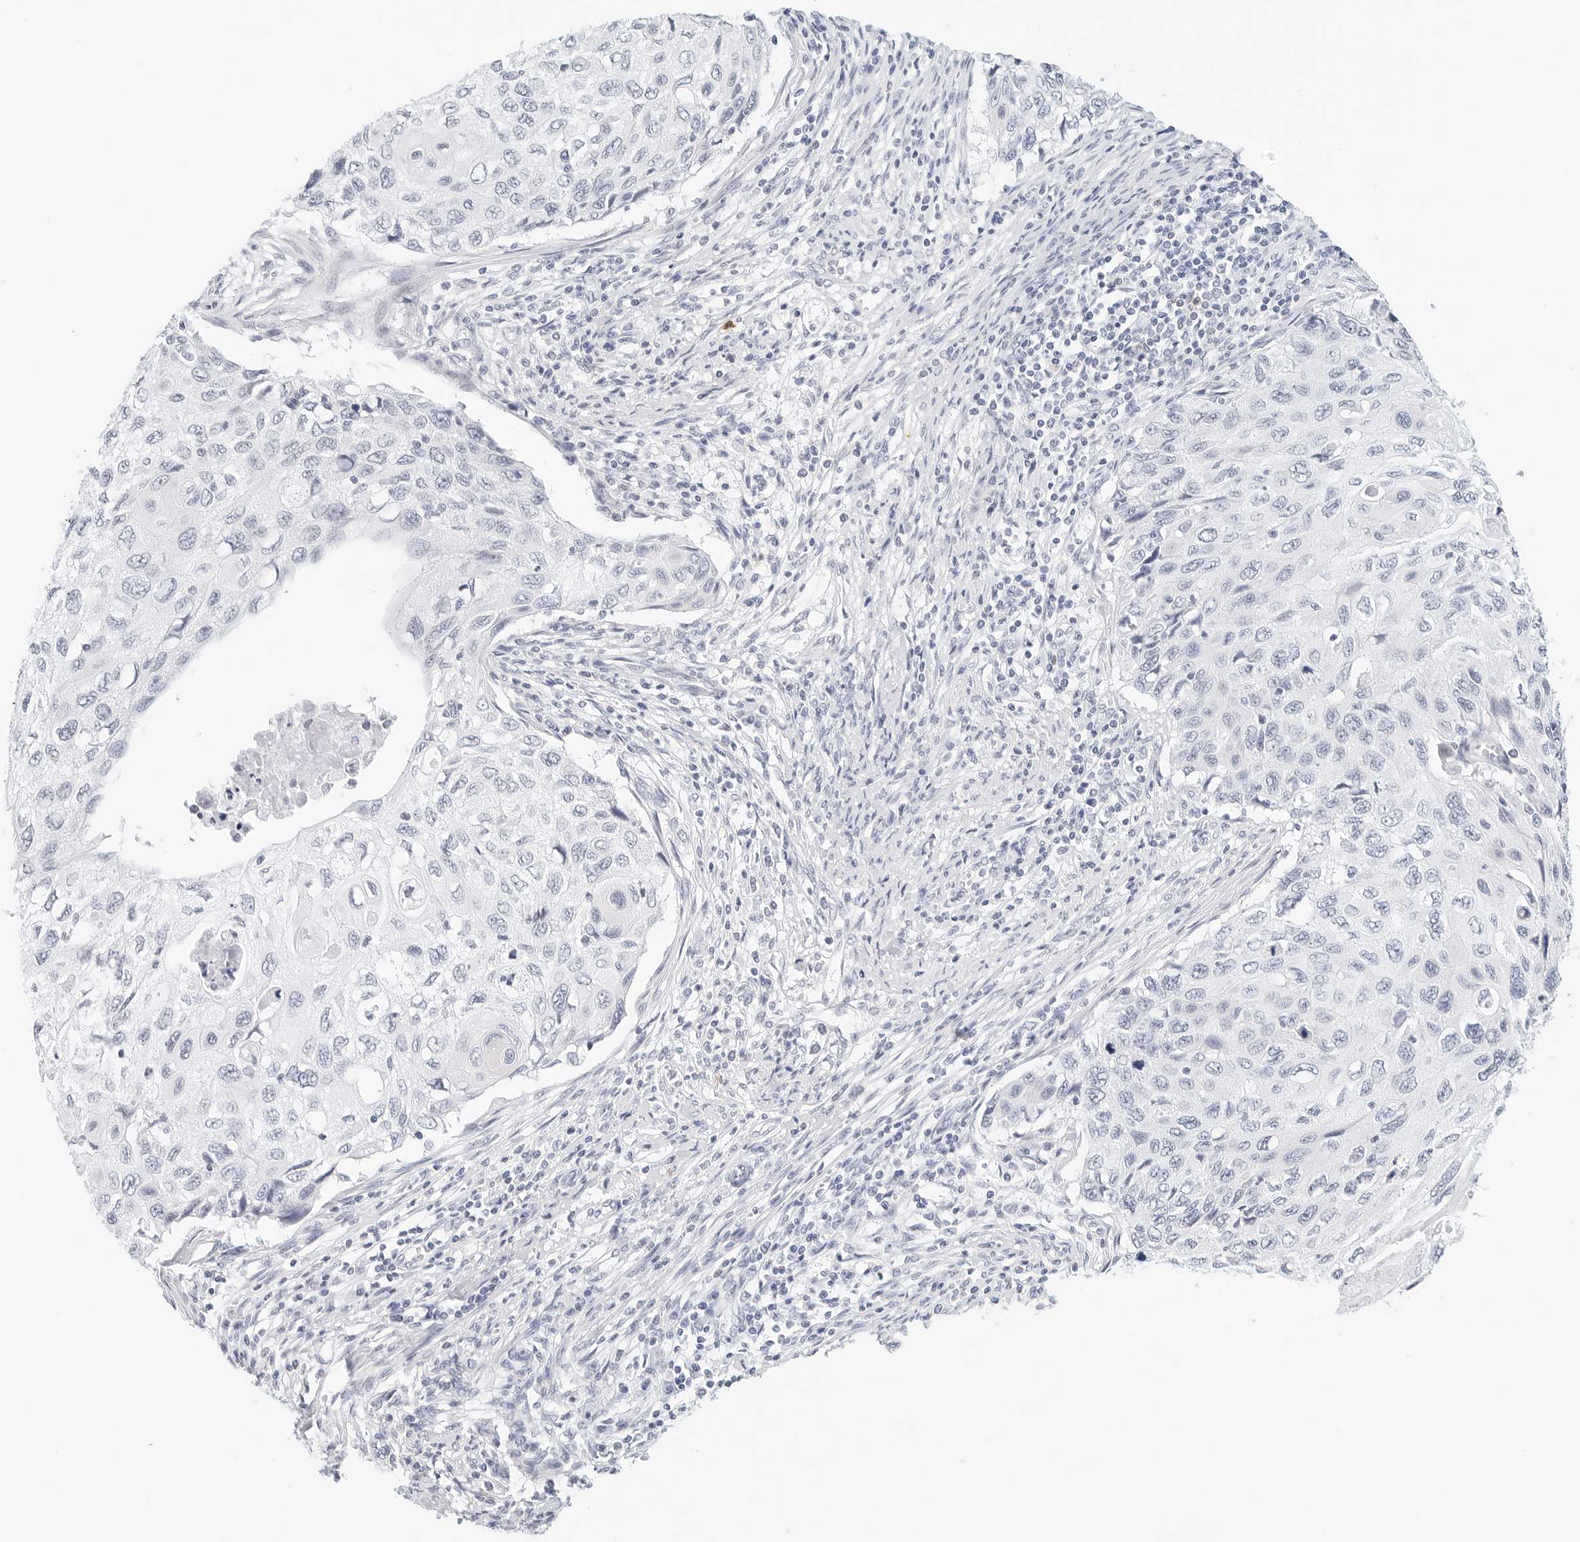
{"staining": {"intensity": "negative", "quantity": "none", "location": "none"}, "tissue": "cervical cancer", "cell_type": "Tumor cells", "image_type": "cancer", "snomed": [{"axis": "morphology", "description": "Squamous cell carcinoma, NOS"}, {"axis": "topography", "description": "Cervix"}], "caption": "Cervical squamous cell carcinoma was stained to show a protein in brown. There is no significant expression in tumor cells.", "gene": "CD22", "patient": {"sex": "female", "age": 70}}